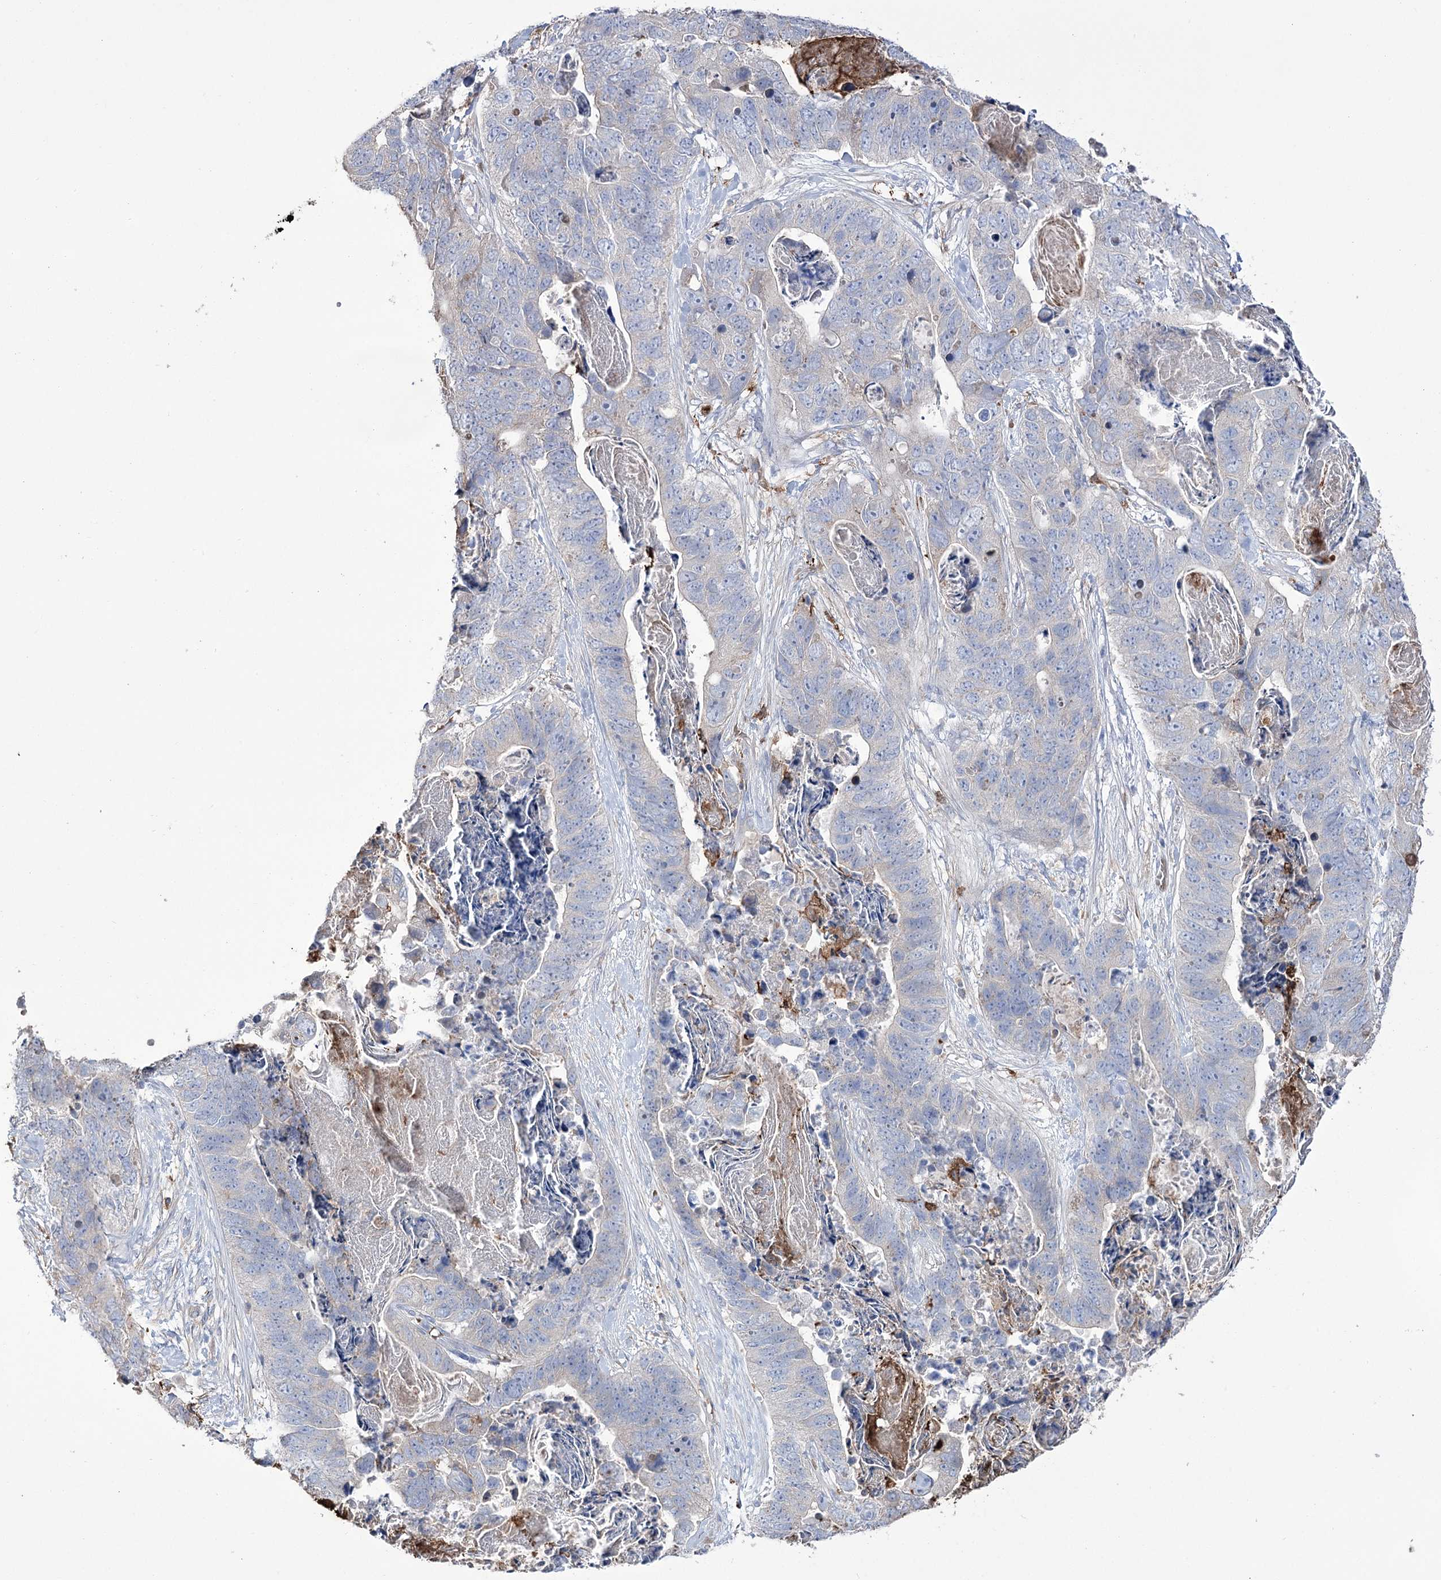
{"staining": {"intensity": "negative", "quantity": "none", "location": "none"}, "tissue": "stomach cancer", "cell_type": "Tumor cells", "image_type": "cancer", "snomed": [{"axis": "morphology", "description": "Adenocarcinoma, NOS"}, {"axis": "topography", "description": "Stomach"}], "caption": "IHC micrograph of stomach adenocarcinoma stained for a protein (brown), which reveals no positivity in tumor cells.", "gene": "ZNF622", "patient": {"sex": "female", "age": 89}}